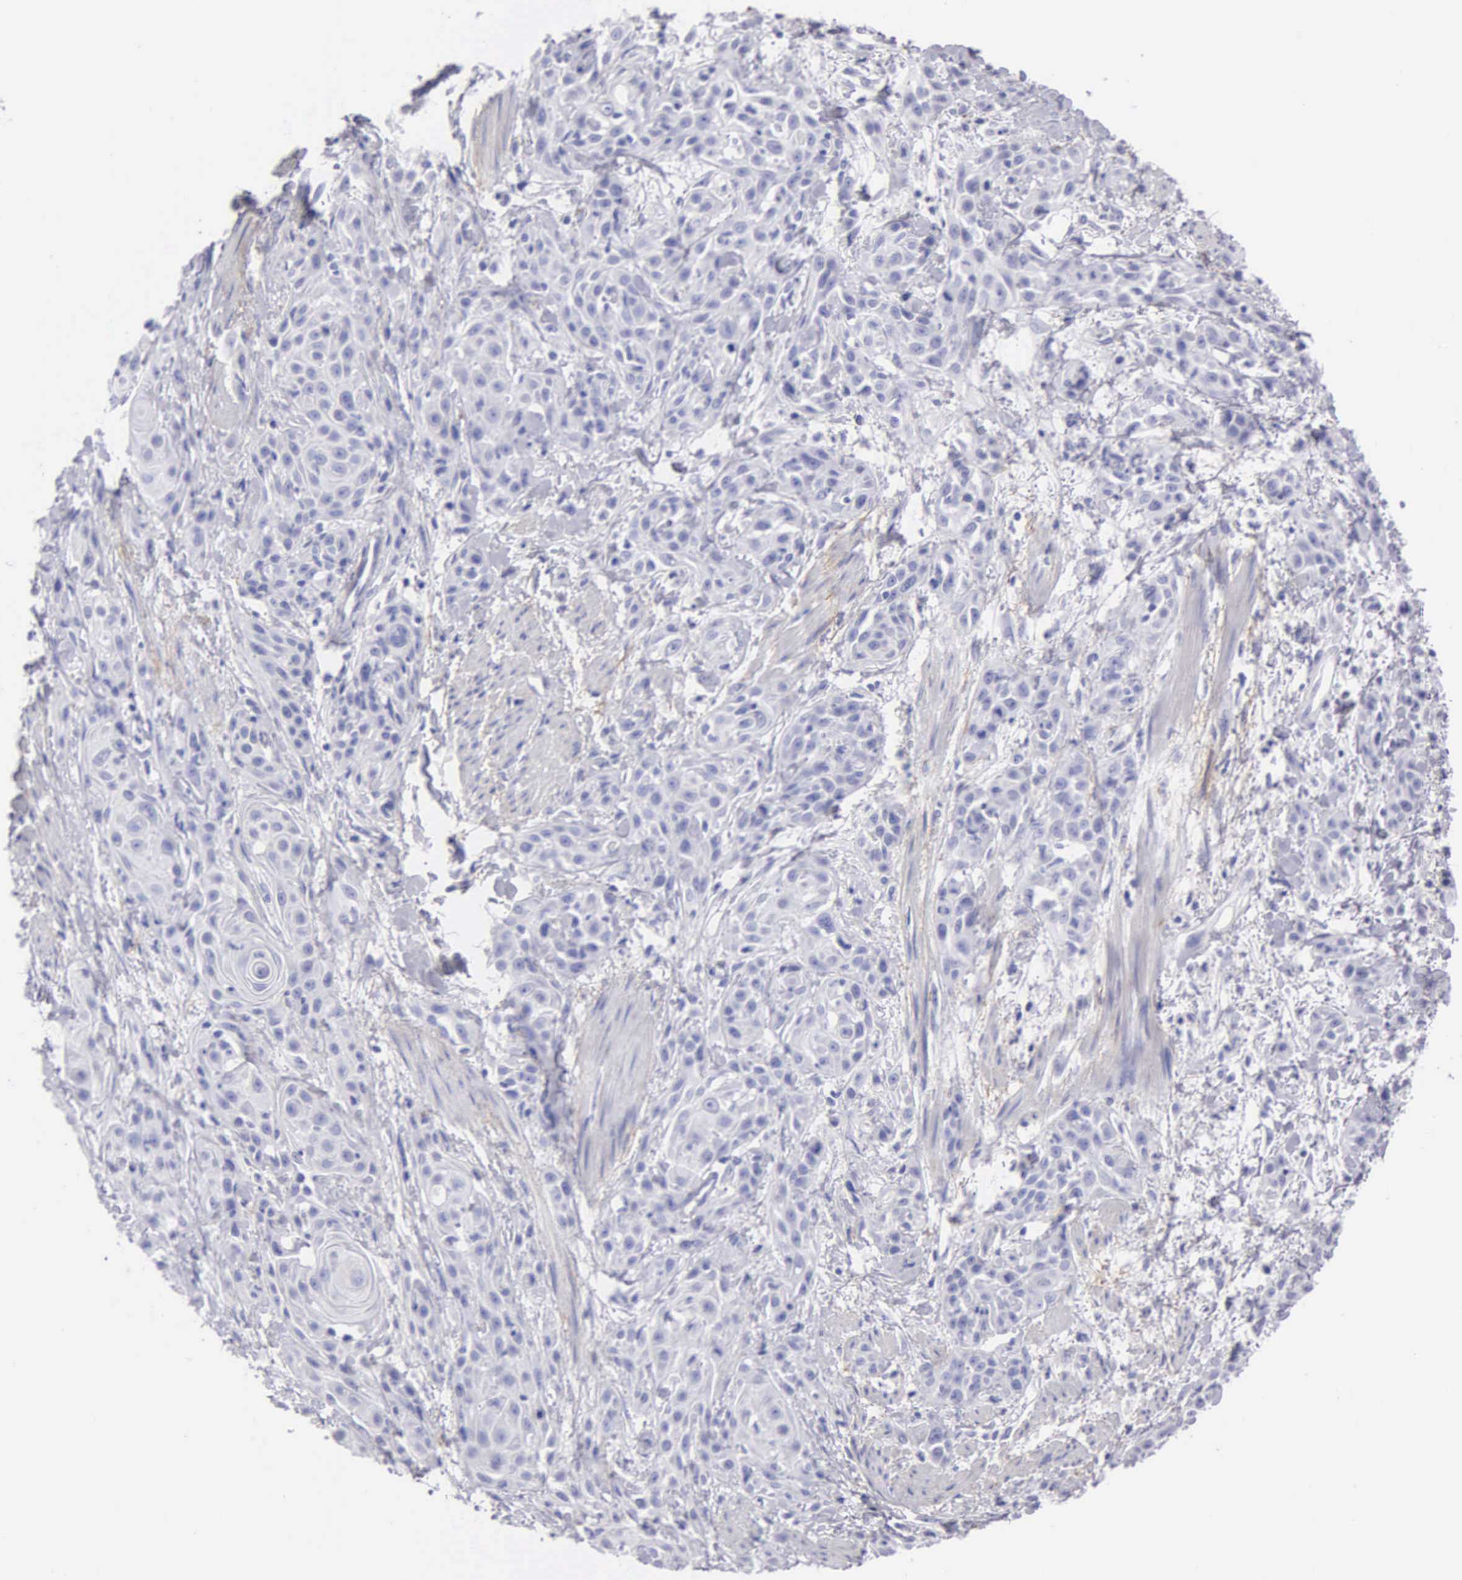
{"staining": {"intensity": "negative", "quantity": "none", "location": "none"}, "tissue": "skin cancer", "cell_type": "Tumor cells", "image_type": "cancer", "snomed": [{"axis": "morphology", "description": "Squamous cell carcinoma, NOS"}, {"axis": "topography", "description": "Skin"}, {"axis": "topography", "description": "Anal"}], "caption": "An immunohistochemistry micrograph of squamous cell carcinoma (skin) is shown. There is no staining in tumor cells of squamous cell carcinoma (skin).", "gene": "FBLN5", "patient": {"sex": "male", "age": 64}}